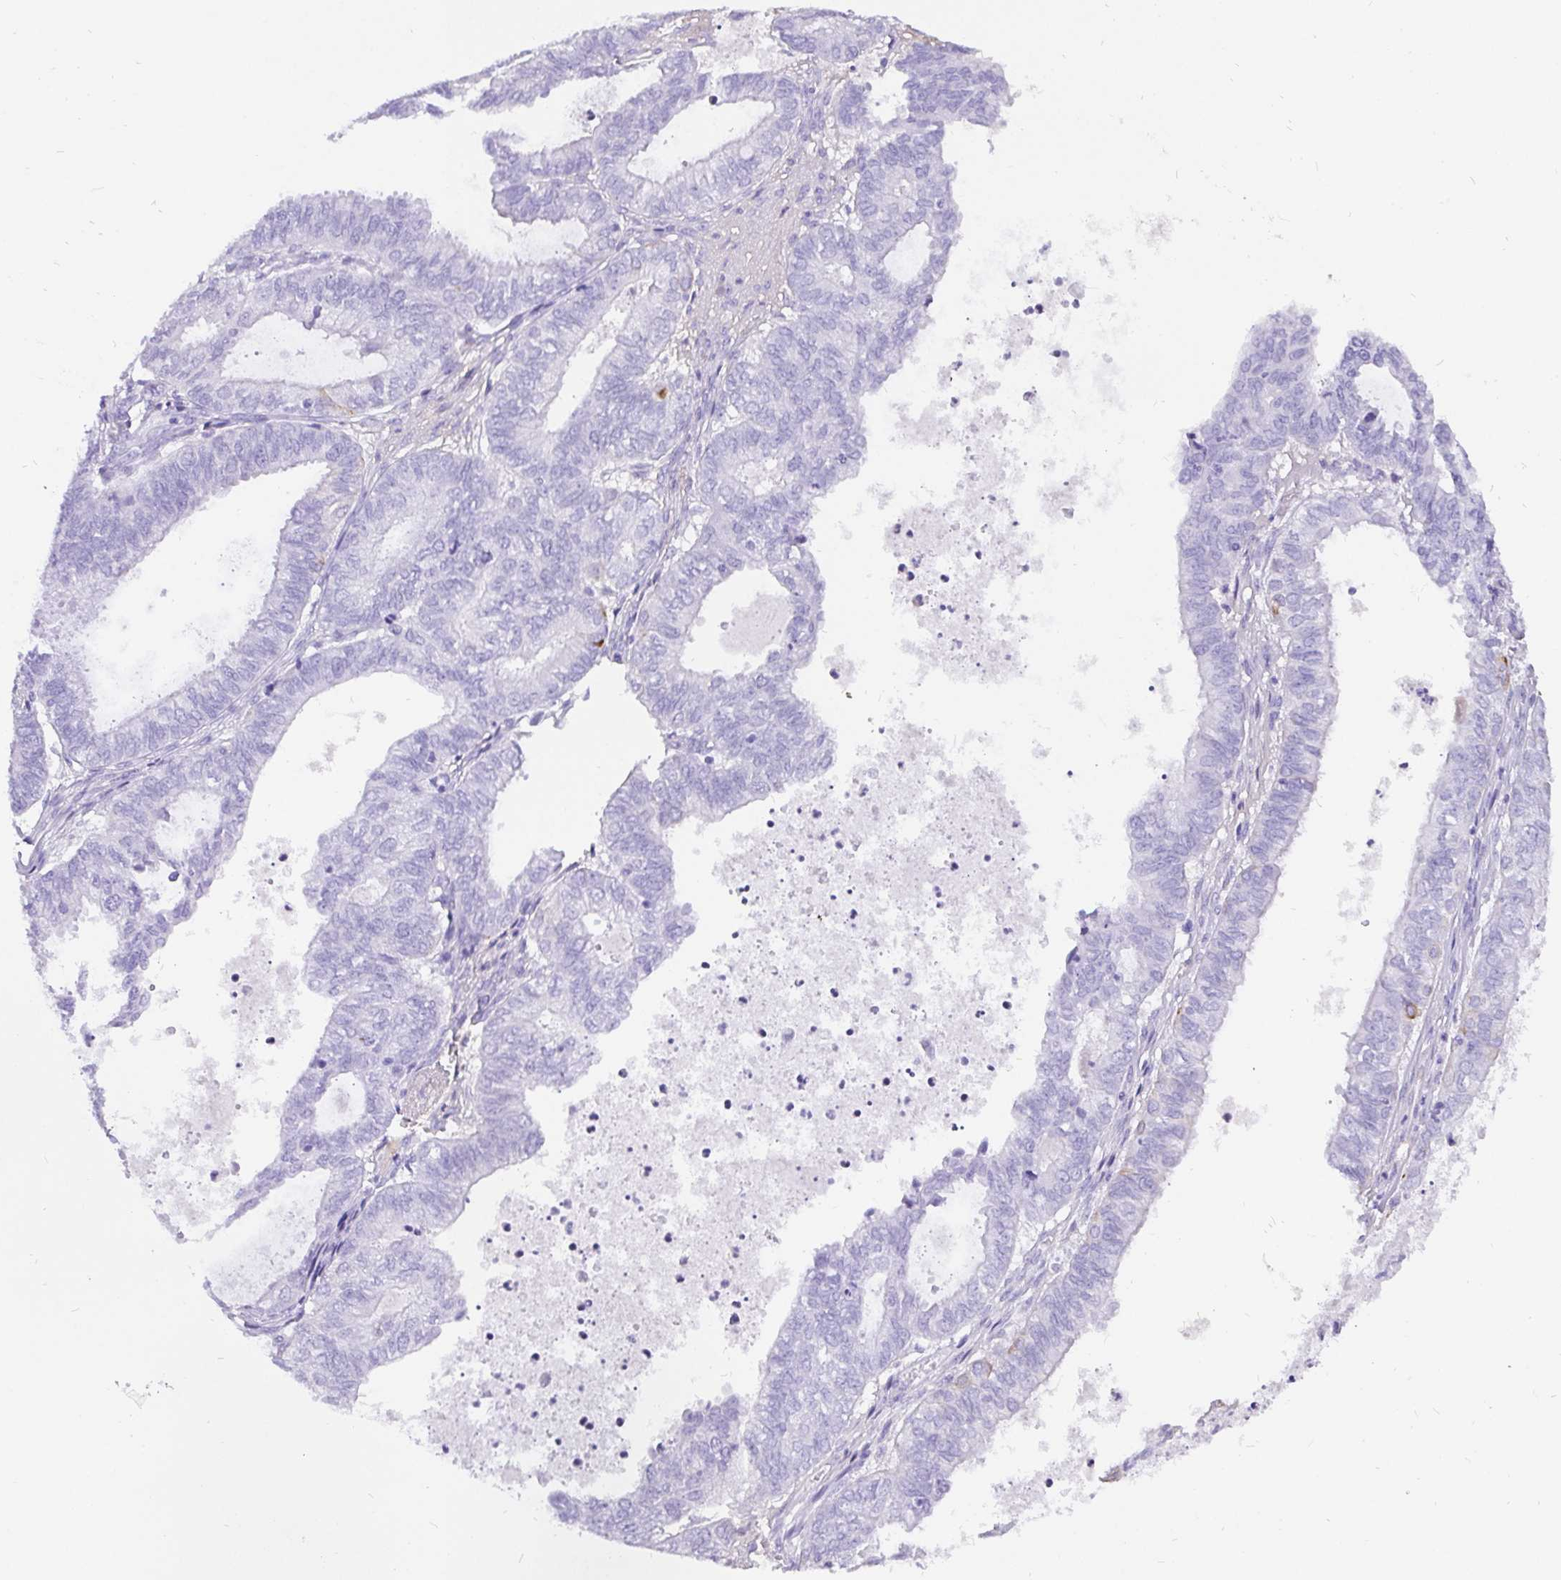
{"staining": {"intensity": "negative", "quantity": "none", "location": "none"}, "tissue": "ovarian cancer", "cell_type": "Tumor cells", "image_type": "cancer", "snomed": [{"axis": "morphology", "description": "Carcinoma, endometroid"}, {"axis": "topography", "description": "Ovary"}], "caption": "This photomicrograph is of ovarian cancer (endometroid carcinoma) stained with immunohistochemistry (IHC) to label a protein in brown with the nuclei are counter-stained blue. There is no staining in tumor cells.", "gene": "KRT13", "patient": {"sex": "female", "age": 64}}